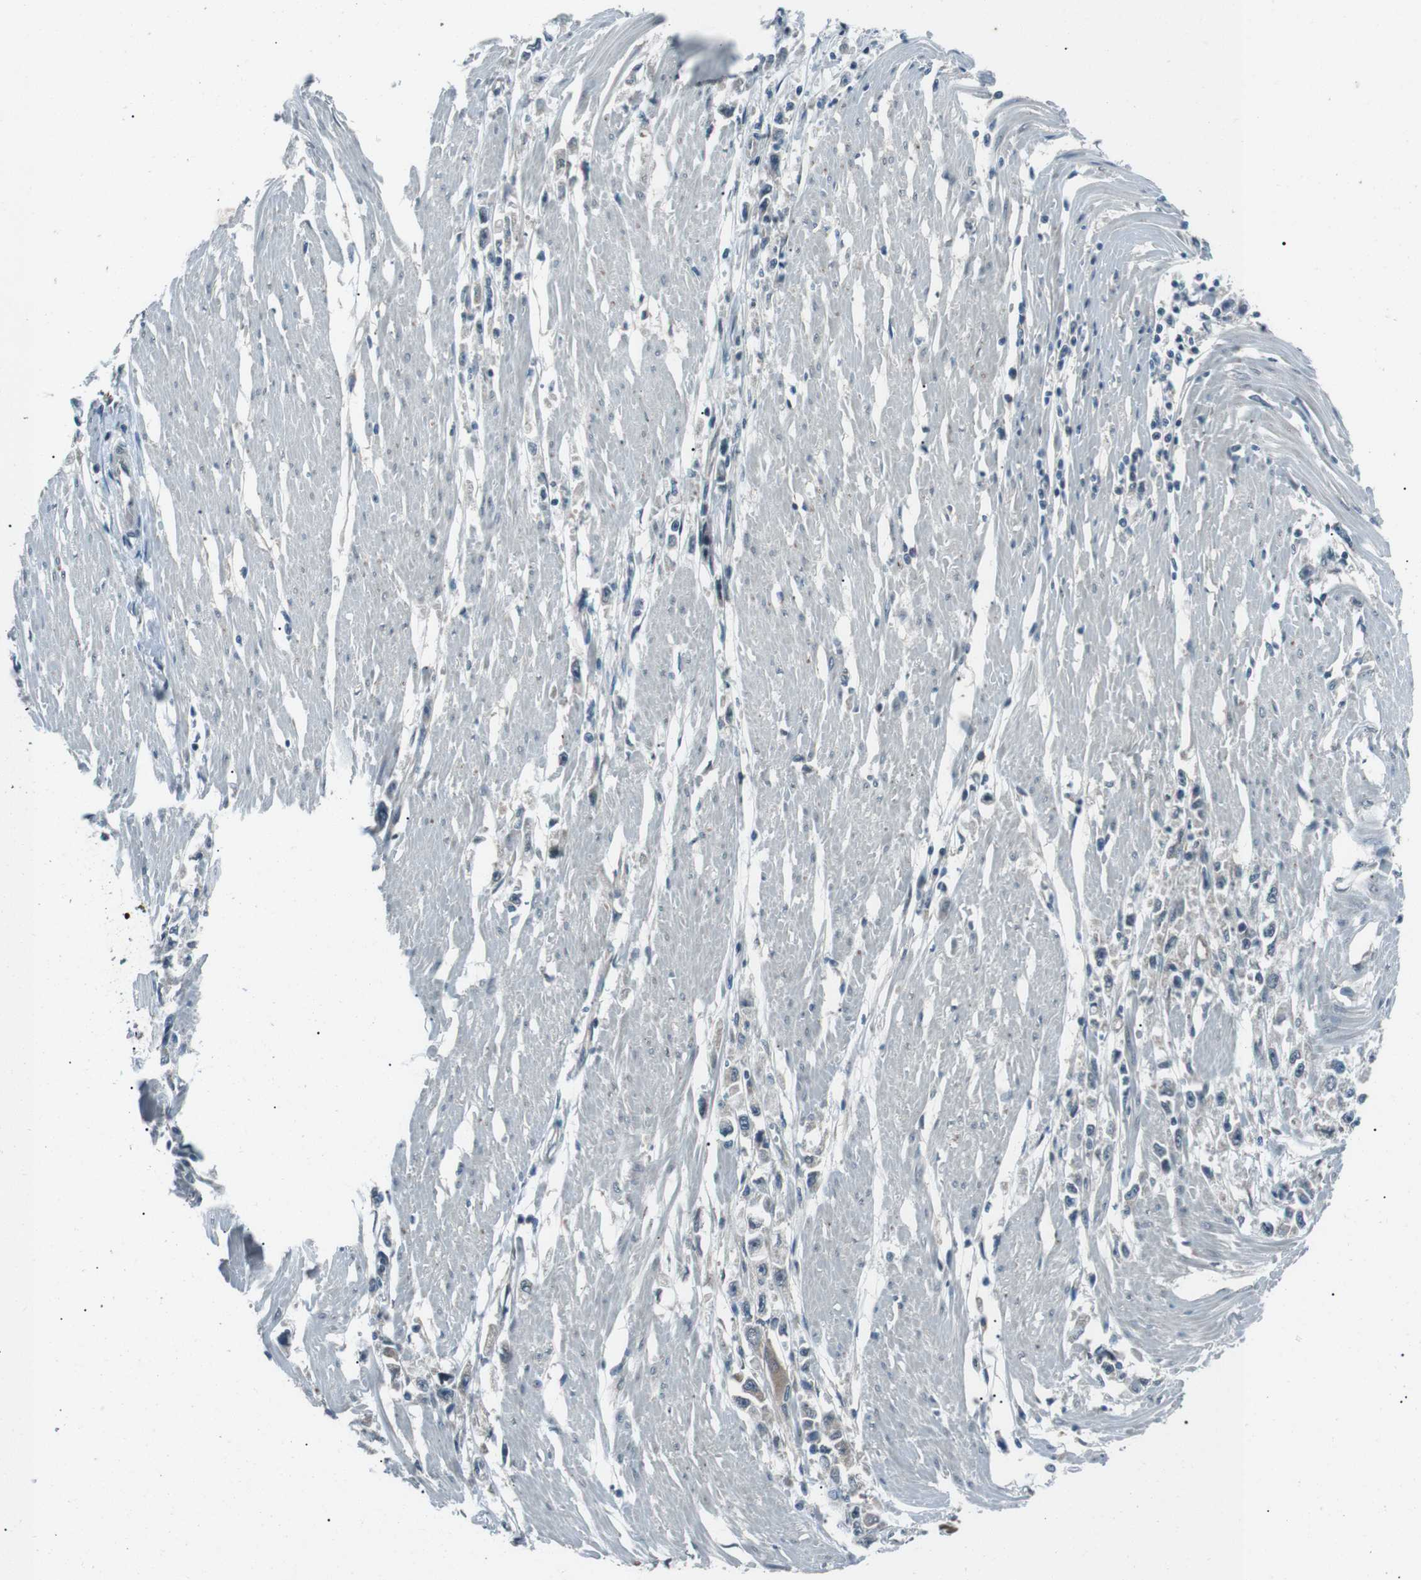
{"staining": {"intensity": "negative", "quantity": "none", "location": "none"}, "tissue": "stomach cancer", "cell_type": "Tumor cells", "image_type": "cancer", "snomed": [{"axis": "morphology", "description": "Adenocarcinoma, NOS"}, {"axis": "topography", "description": "Stomach"}], "caption": "IHC image of adenocarcinoma (stomach) stained for a protein (brown), which reveals no positivity in tumor cells.", "gene": "LRIG2", "patient": {"sex": "female", "age": 59}}